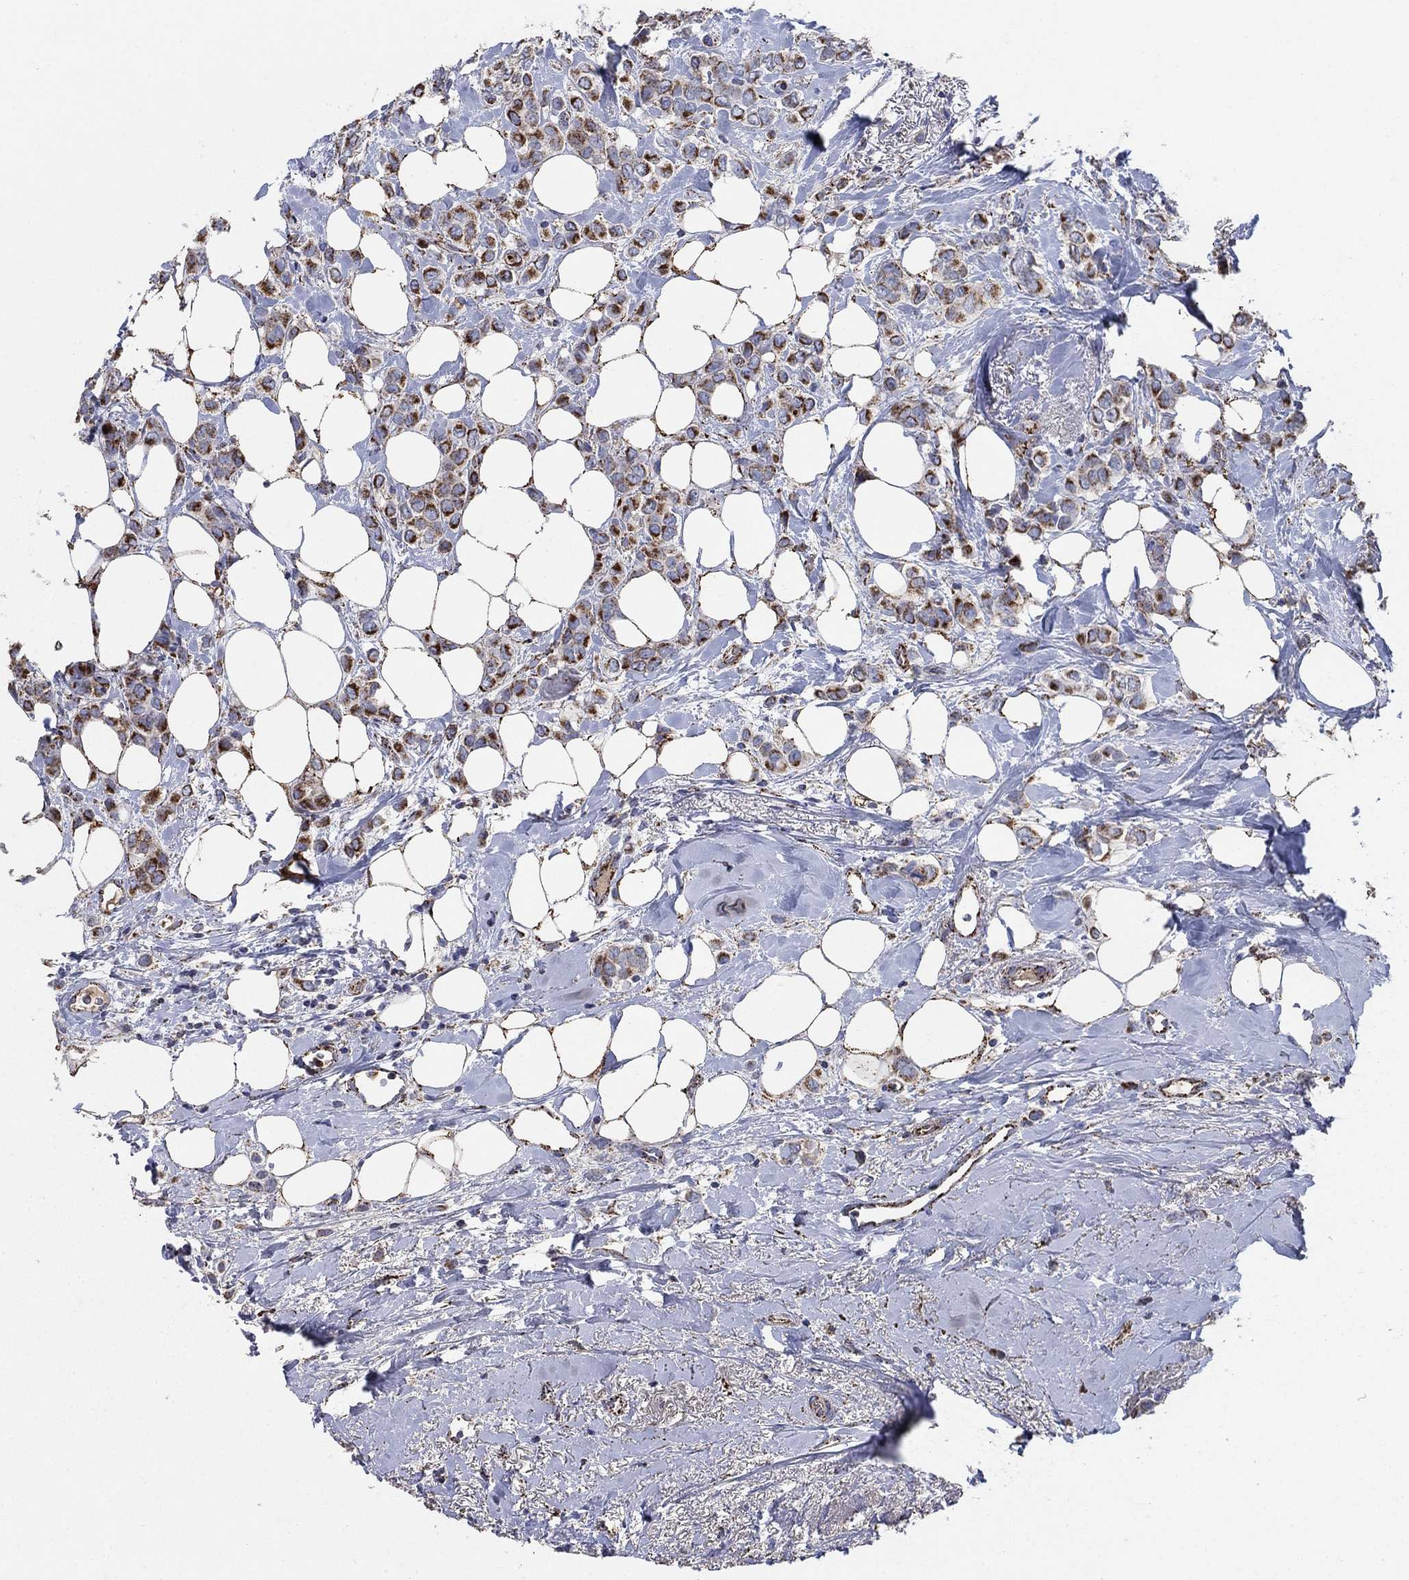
{"staining": {"intensity": "strong", "quantity": ">75%", "location": "cytoplasmic/membranous"}, "tissue": "breast cancer", "cell_type": "Tumor cells", "image_type": "cancer", "snomed": [{"axis": "morphology", "description": "Lobular carcinoma"}, {"axis": "topography", "description": "Breast"}], "caption": "There is high levels of strong cytoplasmic/membranous positivity in tumor cells of breast lobular carcinoma, as demonstrated by immunohistochemical staining (brown color).", "gene": "PNPLA2", "patient": {"sex": "female", "age": 66}}